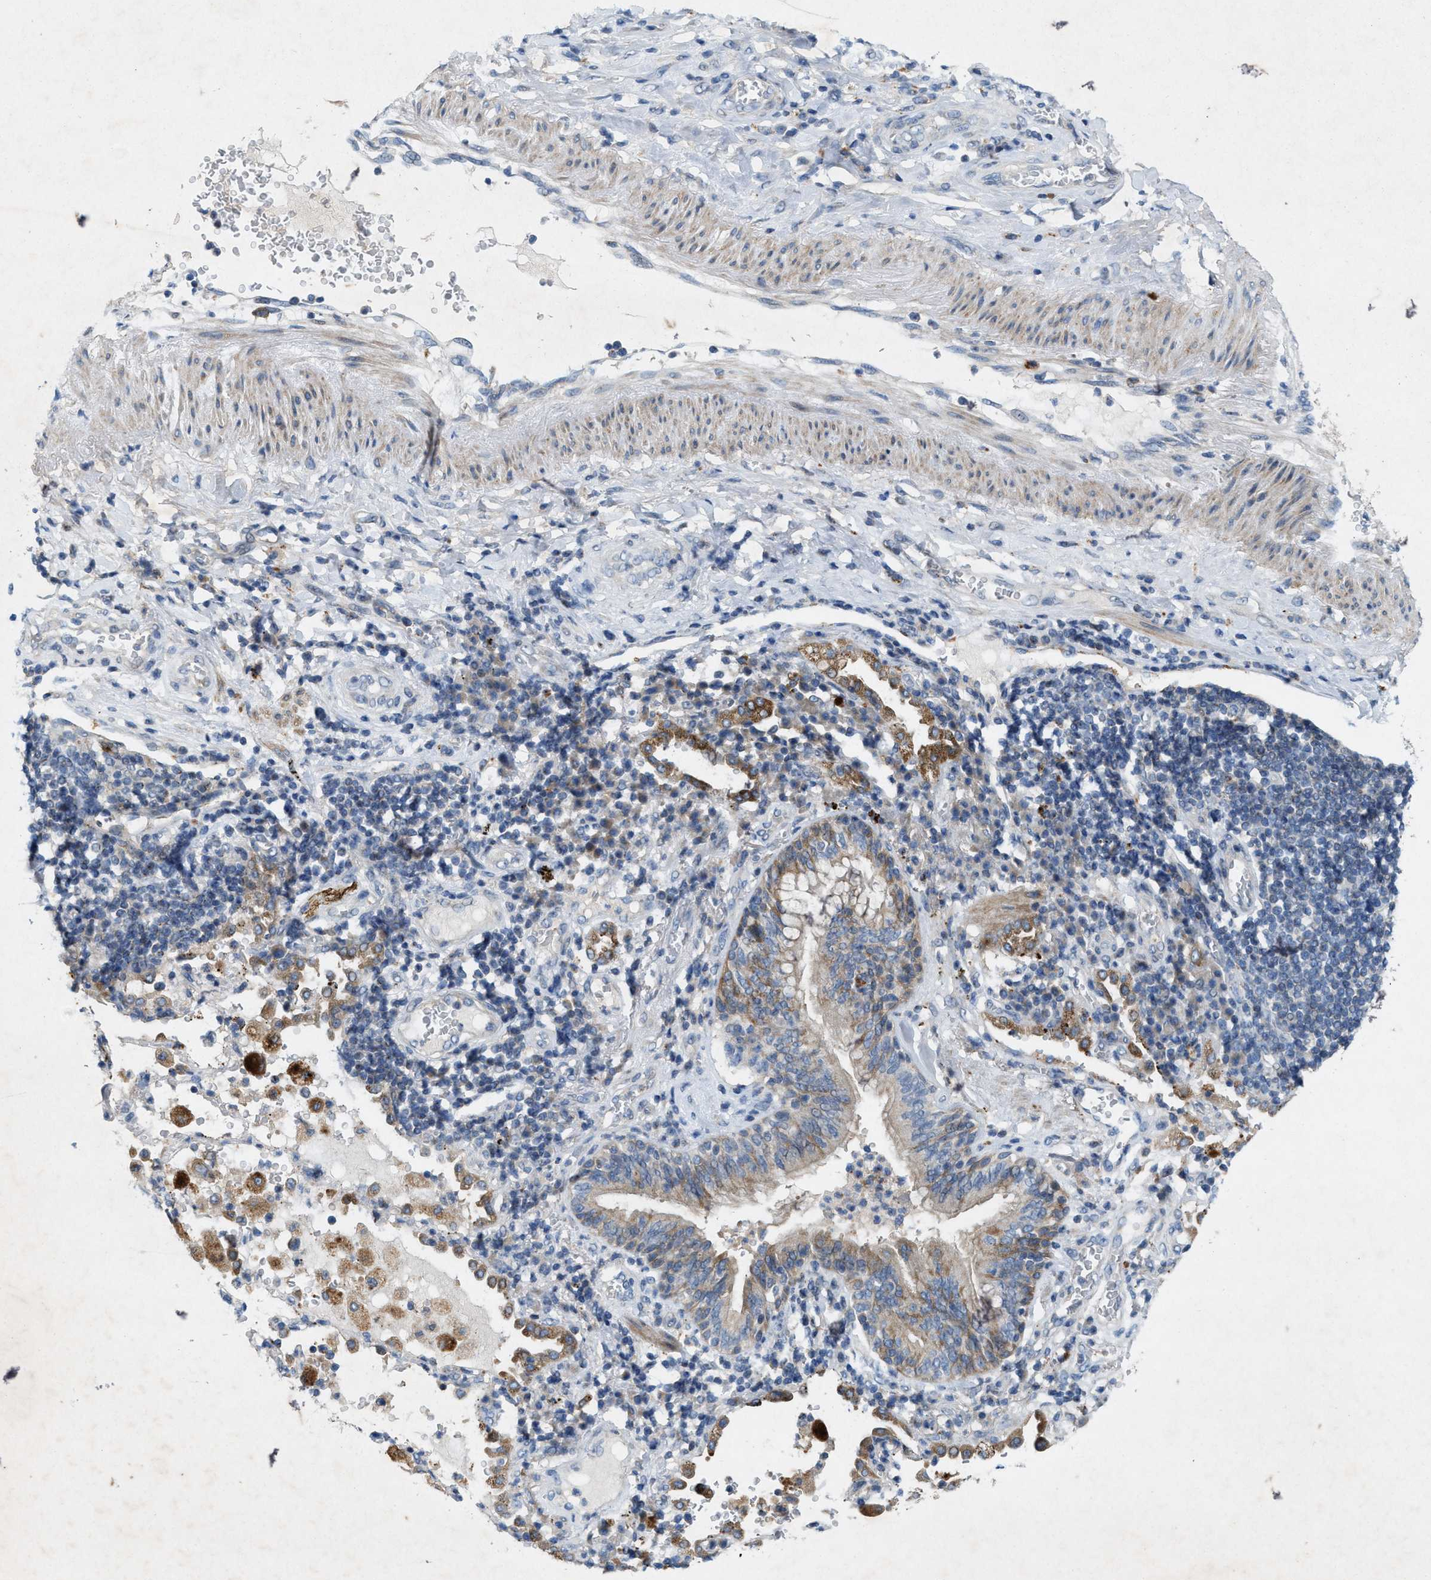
{"staining": {"intensity": "weak", "quantity": "25%-75%", "location": "cytoplasmic/membranous"}, "tissue": "lung cancer", "cell_type": "Tumor cells", "image_type": "cancer", "snomed": [{"axis": "morphology", "description": "Adenocarcinoma, NOS"}, {"axis": "topography", "description": "Lung"}], "caption": "The image exhibits immunohistochemical staining of adenocarcinoma (lung). There is weak cytoplasmic/membranous positivity is seen in approximately 25%-75% of tumor cells.", "gene": "URGCP", "patient": {"sex": "male", "age": 64}}